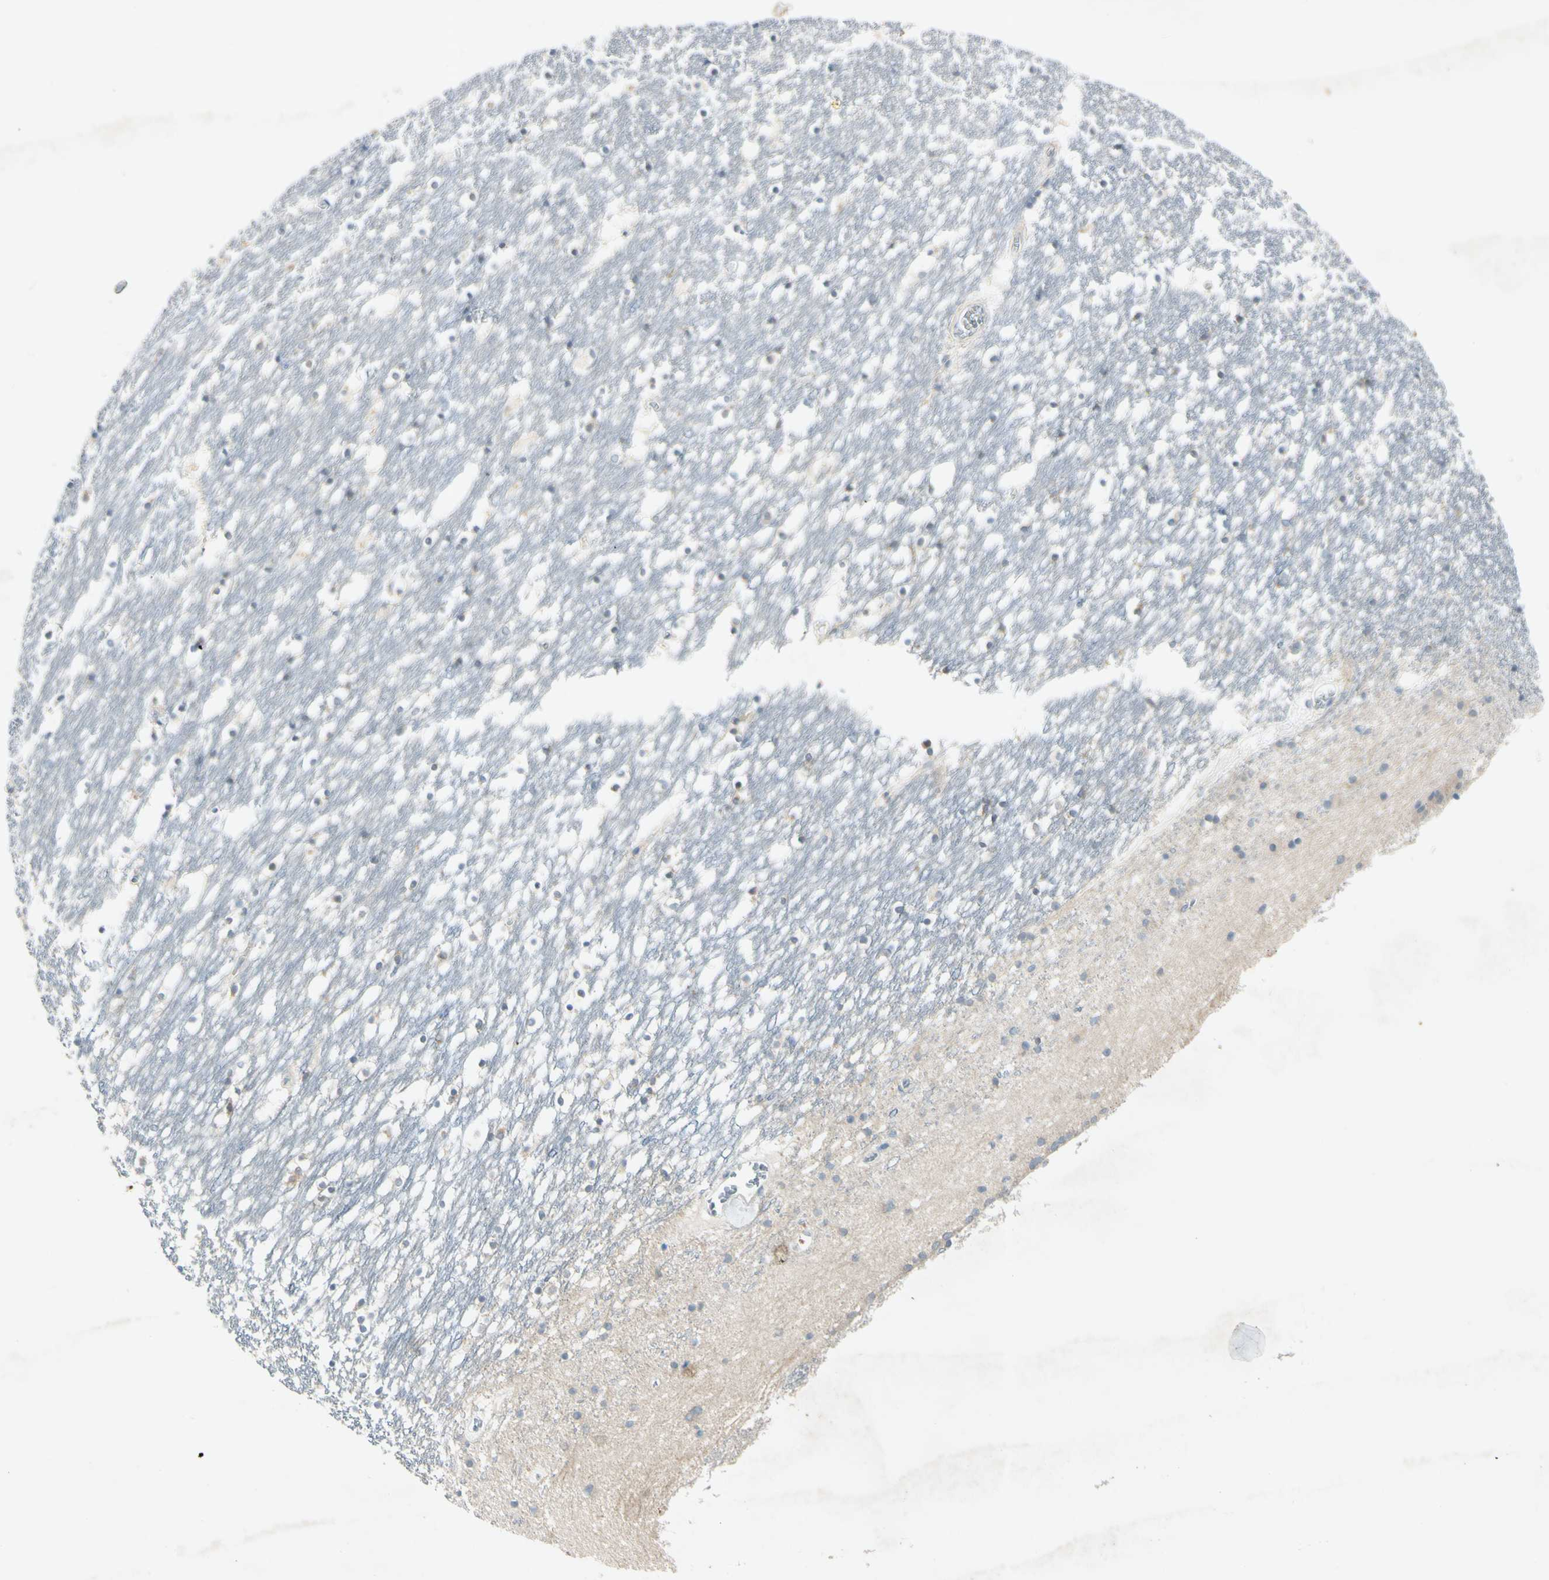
{"staining": {"intensity": "moderate", "quantity": "<25%", "location": "cytoplasmic/membranous"}, "tissue": "caudate", "cell_type": "Glial cells", "image_type": "normal", "snomed": [{"axis": "morphology", "description": "Normal tissue, NOS"}, {"axis": "topography", "description": "Lateral ventricle wall"}], "caption": "Moderate cytoplasmic/membranous staining is present in approximately <25% of glial cells in normal caudate. Immunohistochemistry stains the protein in brown and the nuclei are stained blue.", "gene": "AATK", "patient": {"sex": "male", "age": 45}}